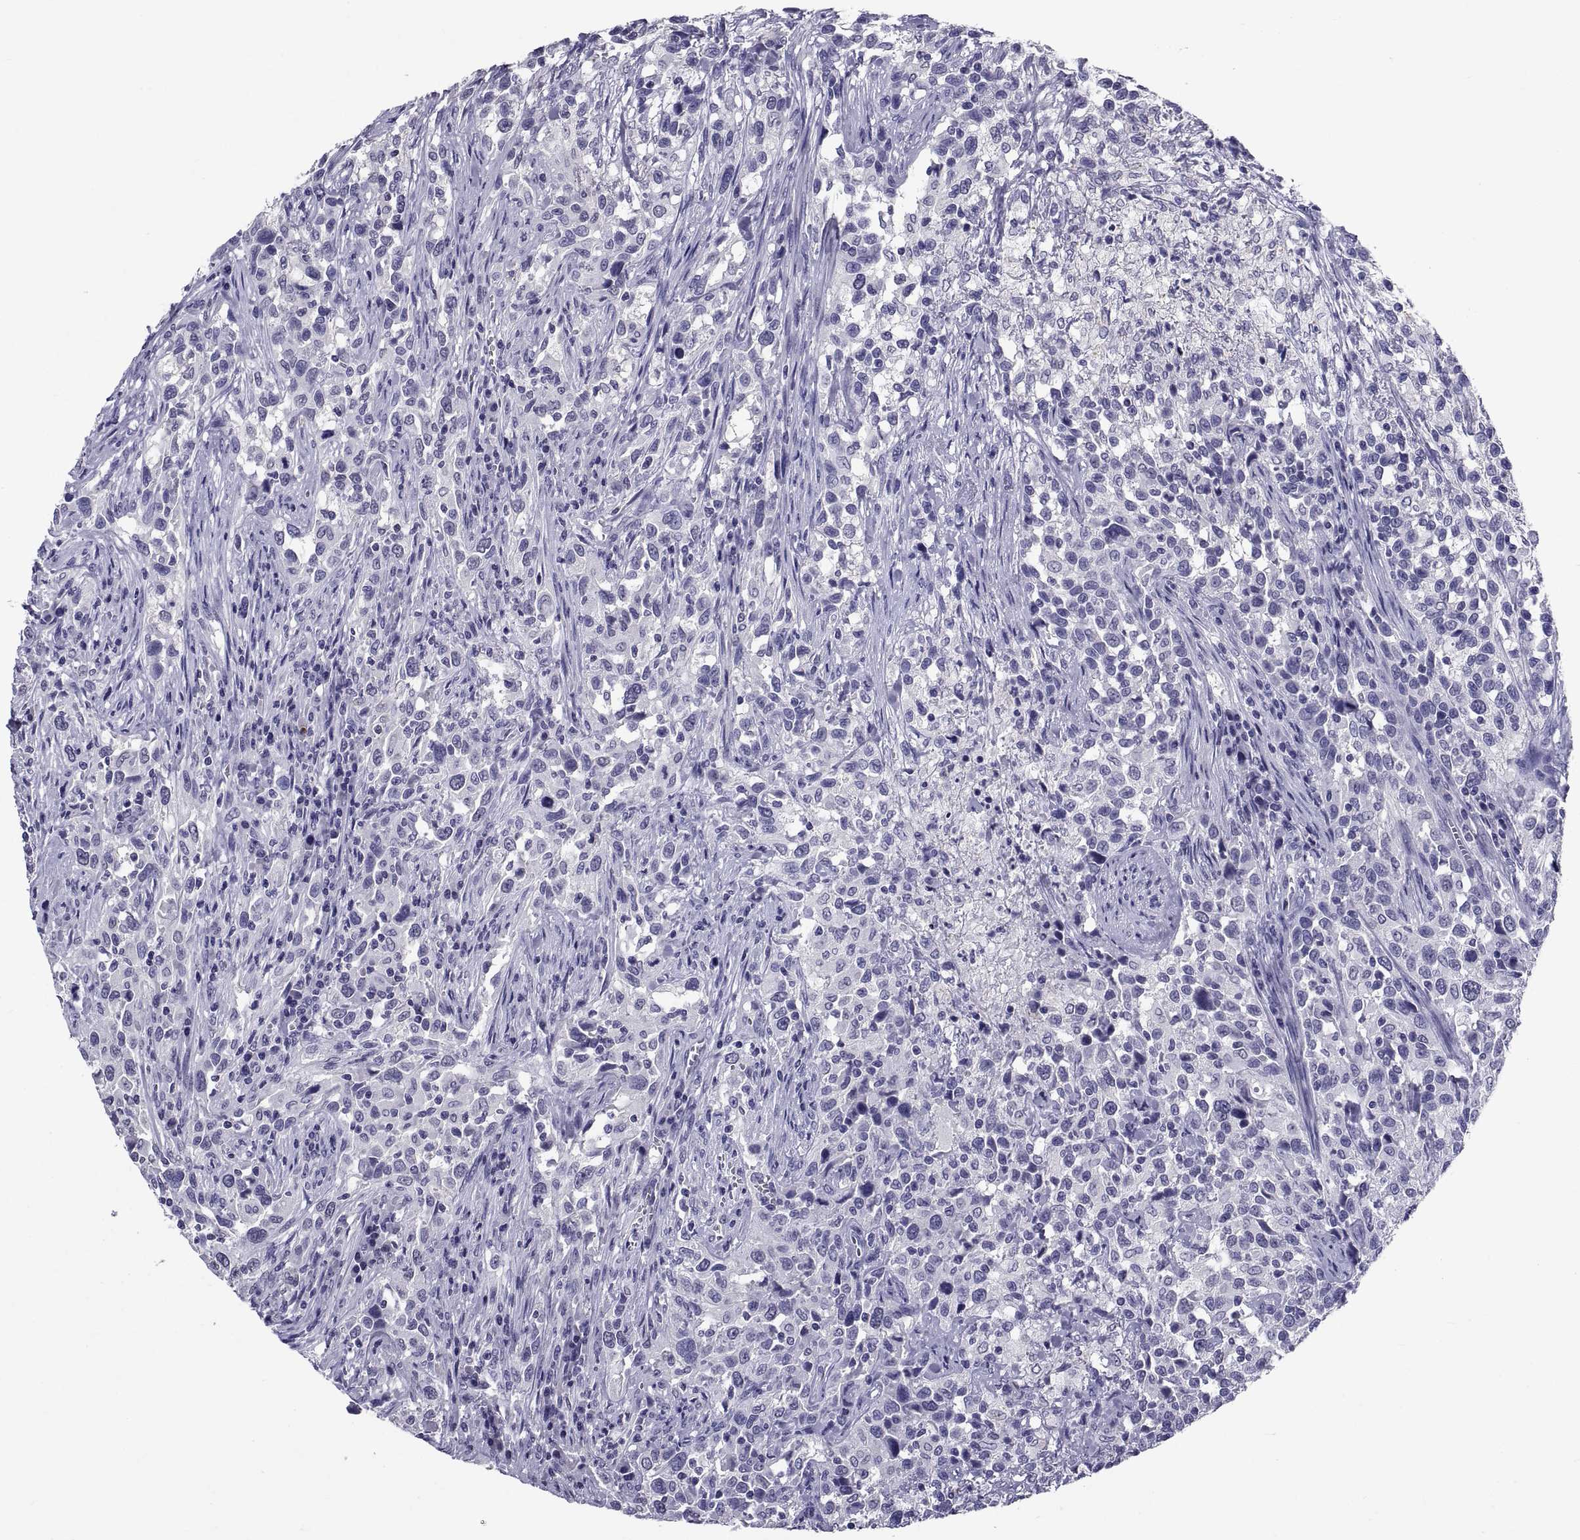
{"staining": {"intensity": "negative", "quantity": "none", "location": "none"}, "tissue": "urothelial cancer", "cell_type": "Tumor cells", "image_type": "cancer", "snomed": [{"axis": "morphology", "description": "Urothelial carcinoma, NOS"}, {"axis": "morphology", "description": "Urothelial carcinoma, High grade"}, {"axis": "topography", "description": "Urinary bladder"}], "caption": "An image of urothelial cancer stained for a protein demonstrates no brown staining in tumor cells.", "gene": "TGFBR3L", "patient": {"sex": "female", "age": 64}}